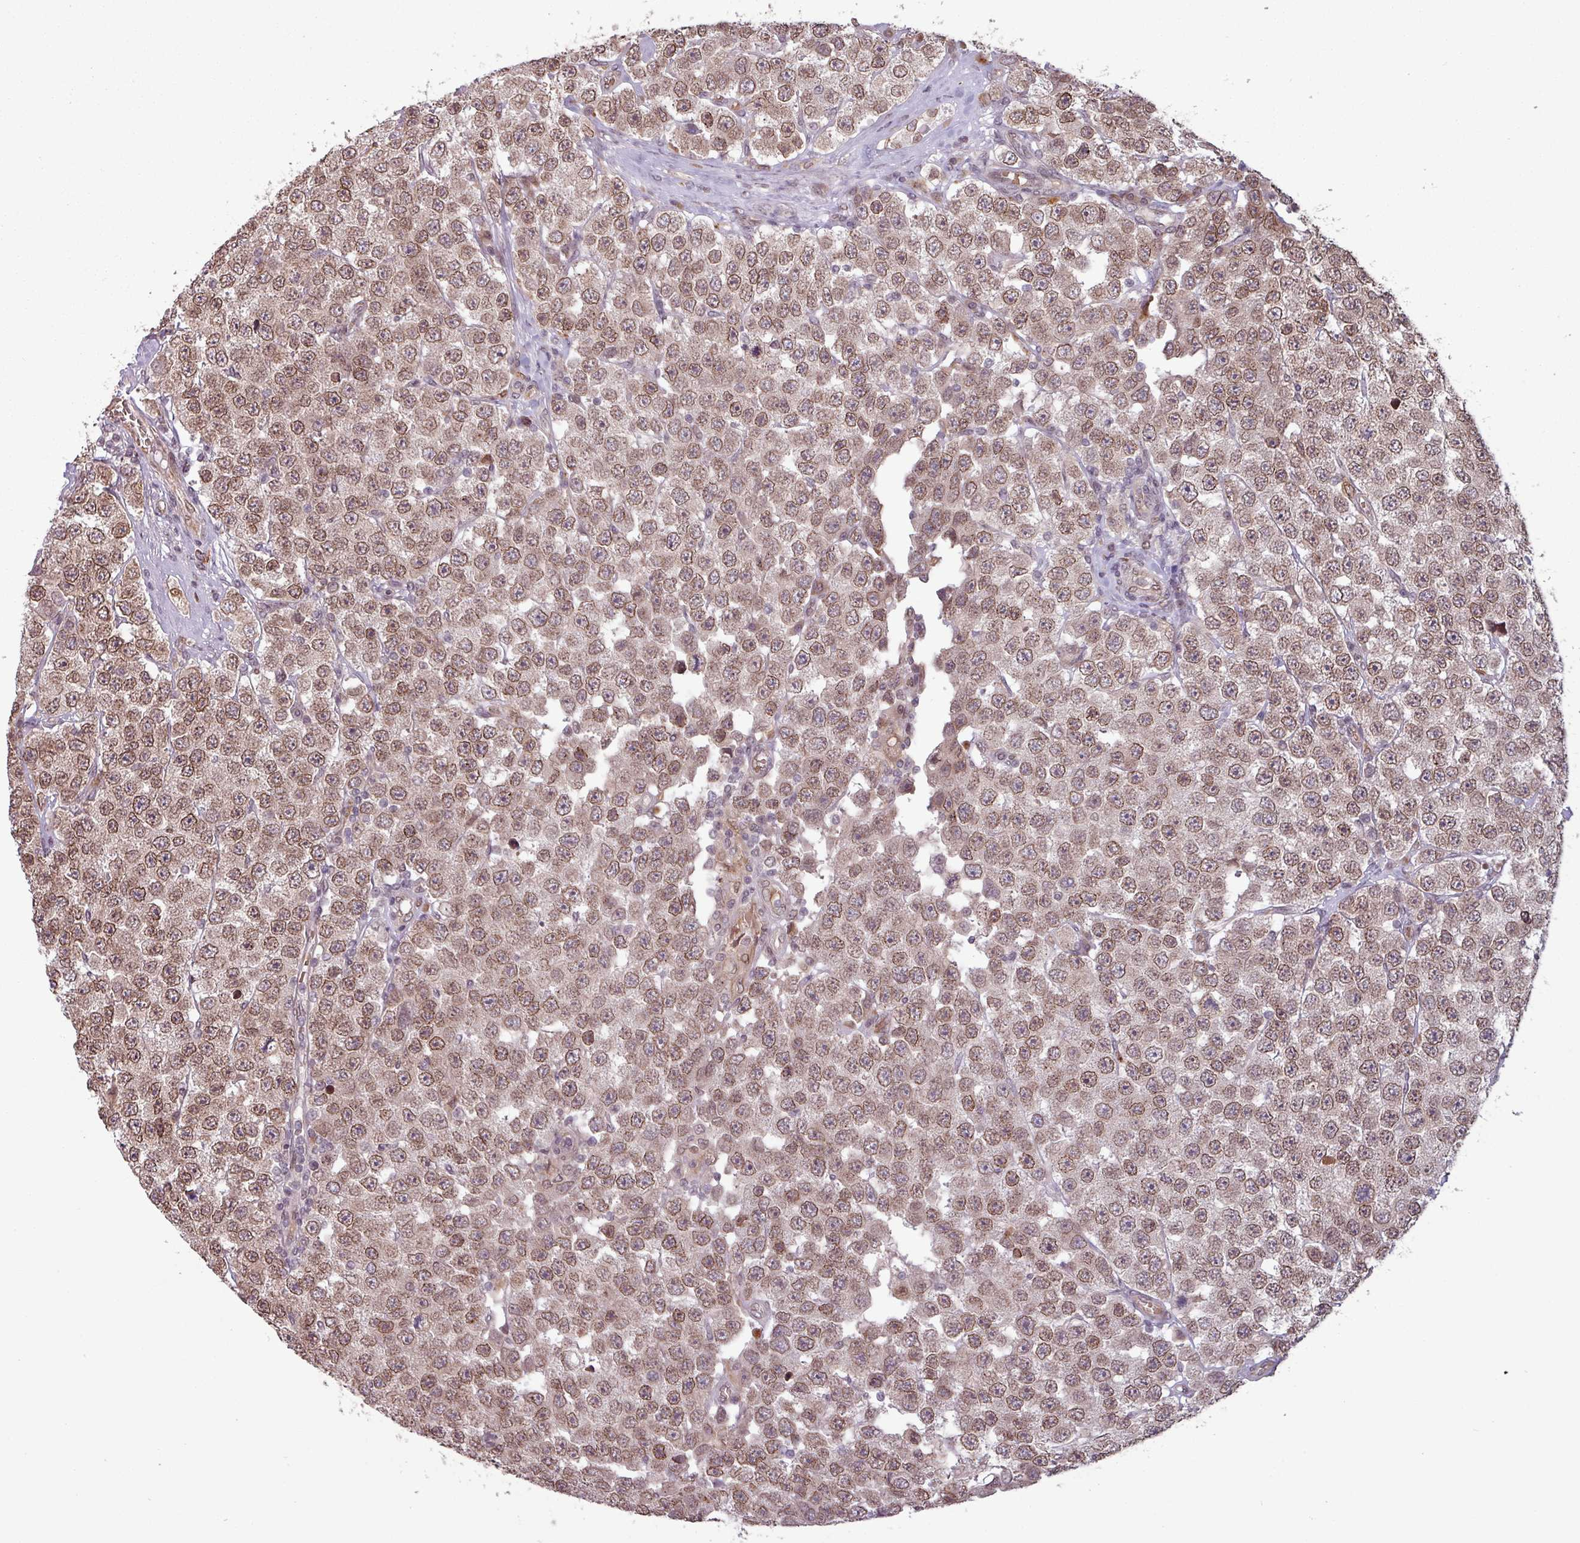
{"staining": {"intensity": "weak", "quantity": ">75%", "location": "cytoplasmic/membranous,nuclear"}, "tissue": "testis cancer", "cell_type": "Tumor cells", "image_type": "cancer", "snomed": [{"axis": "morphology", "description": "Seminoma, NOS"}, {"axis": "topography", "description": "Testis"}], "caption": "A high-resolution micrograph shows immunohistochemistry (IHC) staining of testis seminoma, which exhibits weak cytoplasmic/membranous and nuclear expression in about >75% of tumor cells.", "gene": "RBM4B", "patient": {"sex": "male", "age": 28}}